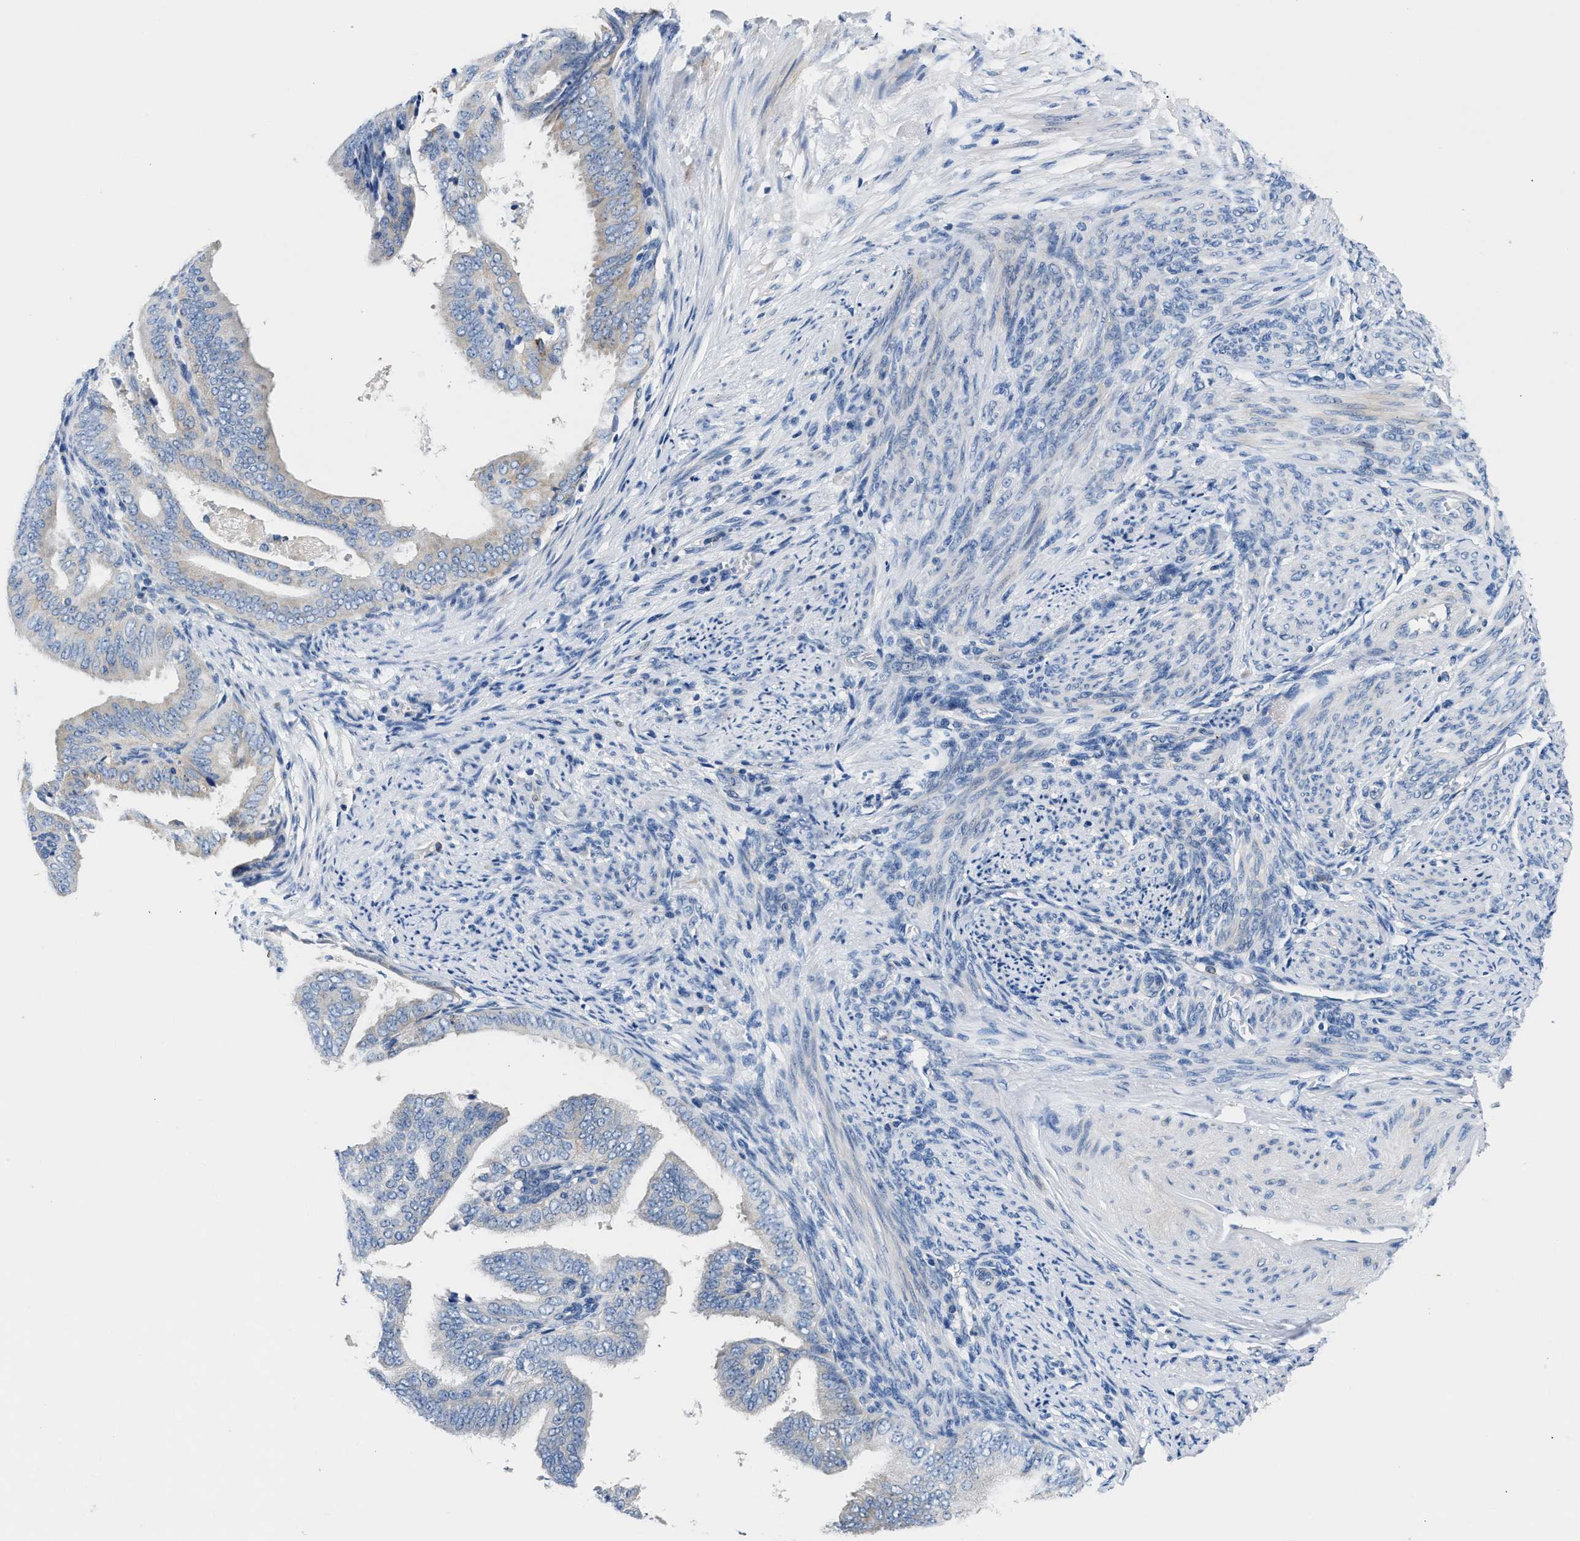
{"staining": {"intensity": "weak", "quantity": "<25%", "location": "cytoplasmic/membranous"}, "tissue": "endometrial cancer", "cell_type": "Tumor cells", "image_type": "cancer", "snomed": [{"axis": "morphology", "description": "Adenocarcinoma, NOS"}, {"axis": "topography", "description": "Endometrium"}], "caption": "The immunohistochemistry photomicrograph has no significant staining in tumor cells of endometrial cancer tissue.", "gene": "TUT7", "patient": {"sex": "female", "age": 58}}